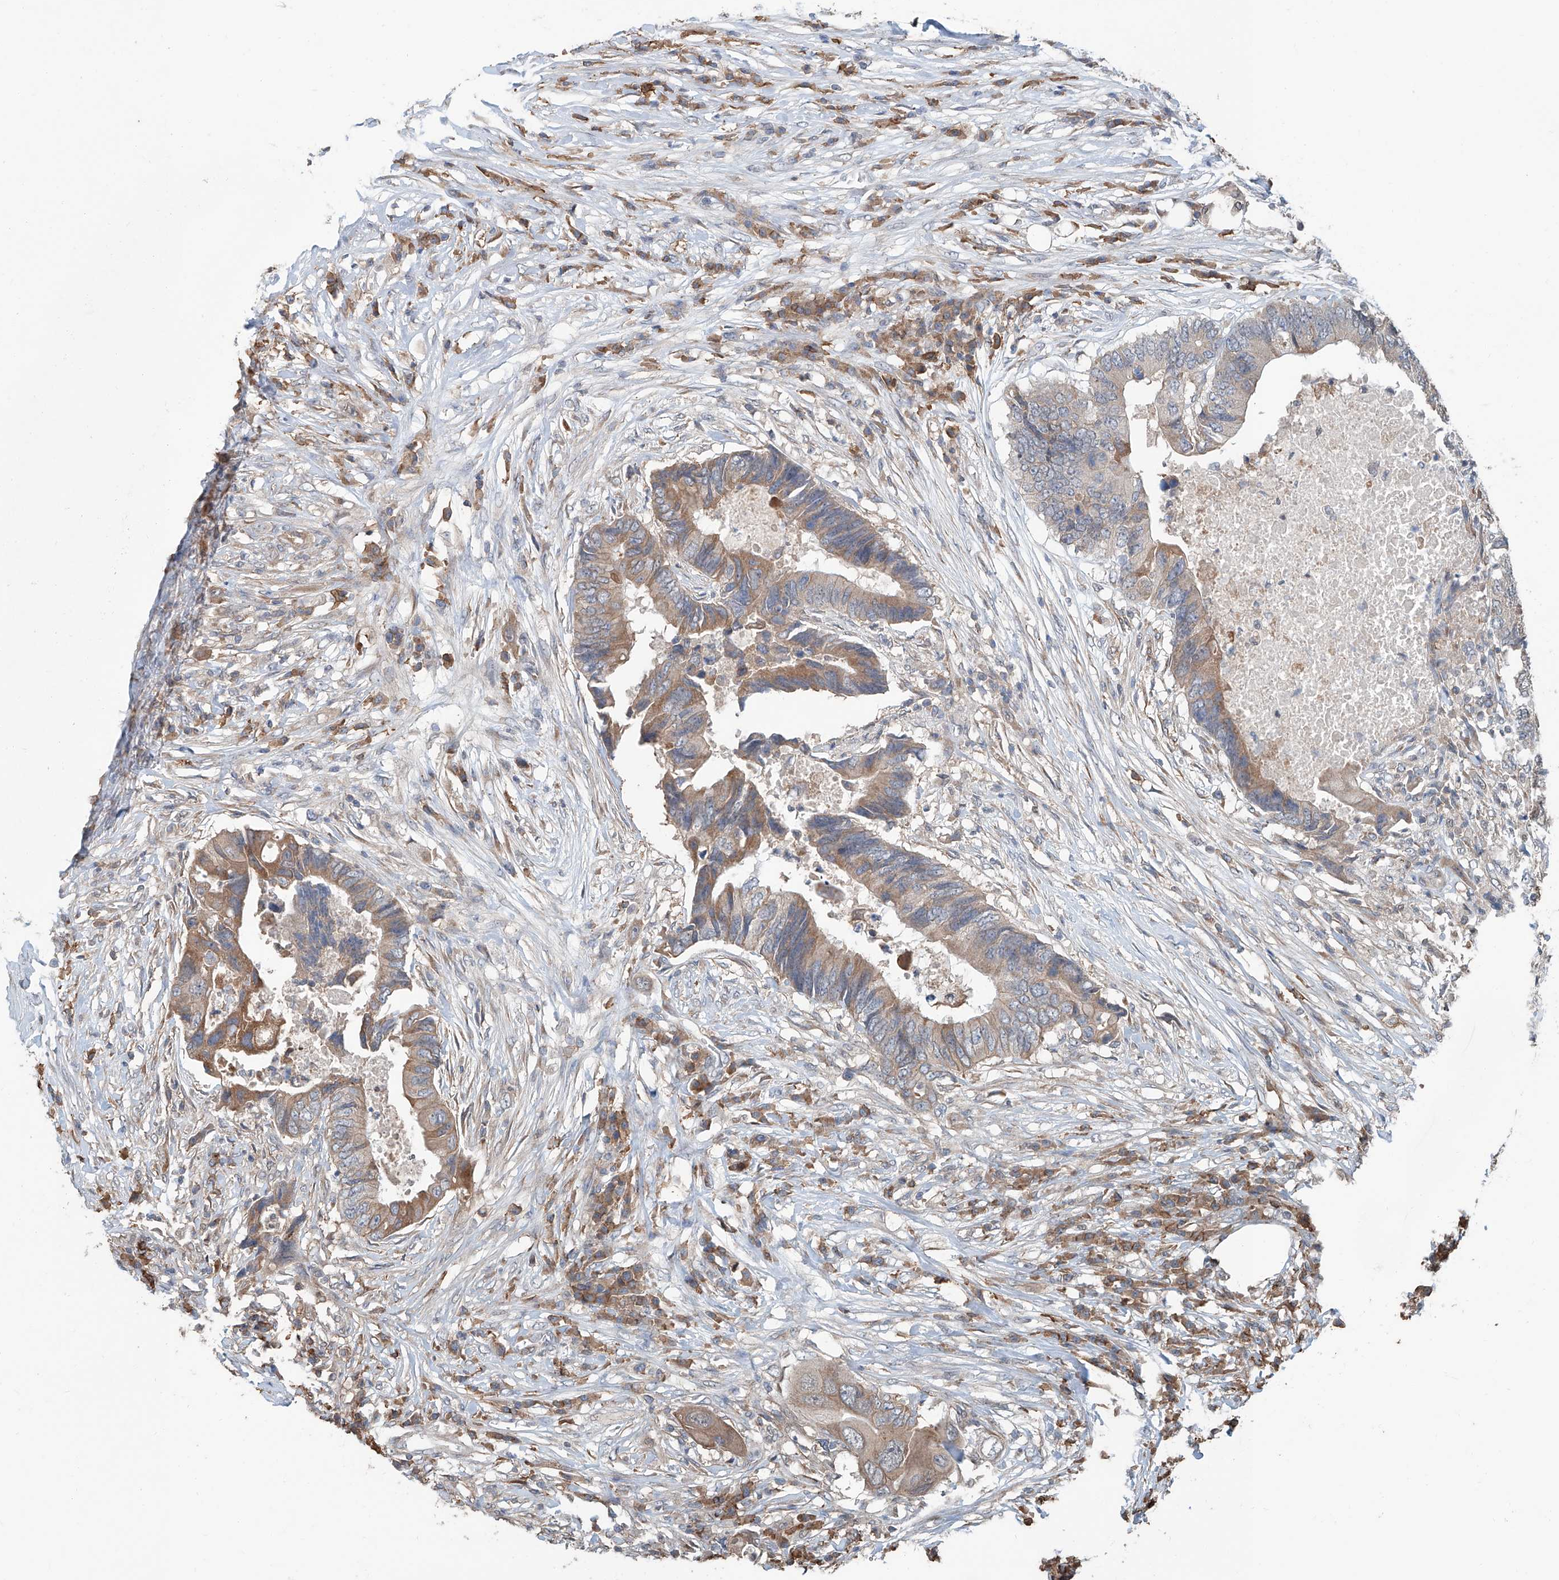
{"staining": {"intensity": "moderate", "quantity": "25%-75%", "location": "cytoplasmic/membranous"}, "tissue": "colorectal cancer", "cell_type": "Tumor cells", "image_type": "cancer", "snomed": [{"axis": "morphology", "description": "Adenocarcinoma, NOS"}, {"axis": "topography", "description": "Colon"}], "caption": "Tumor cells display medium levels of moderate cytoplasmic/membranous positivity in about 25%-75% of cells in colorectal cancer.", "gene": "KCNK10", "patient": {"sex": "male", "age": 71}}